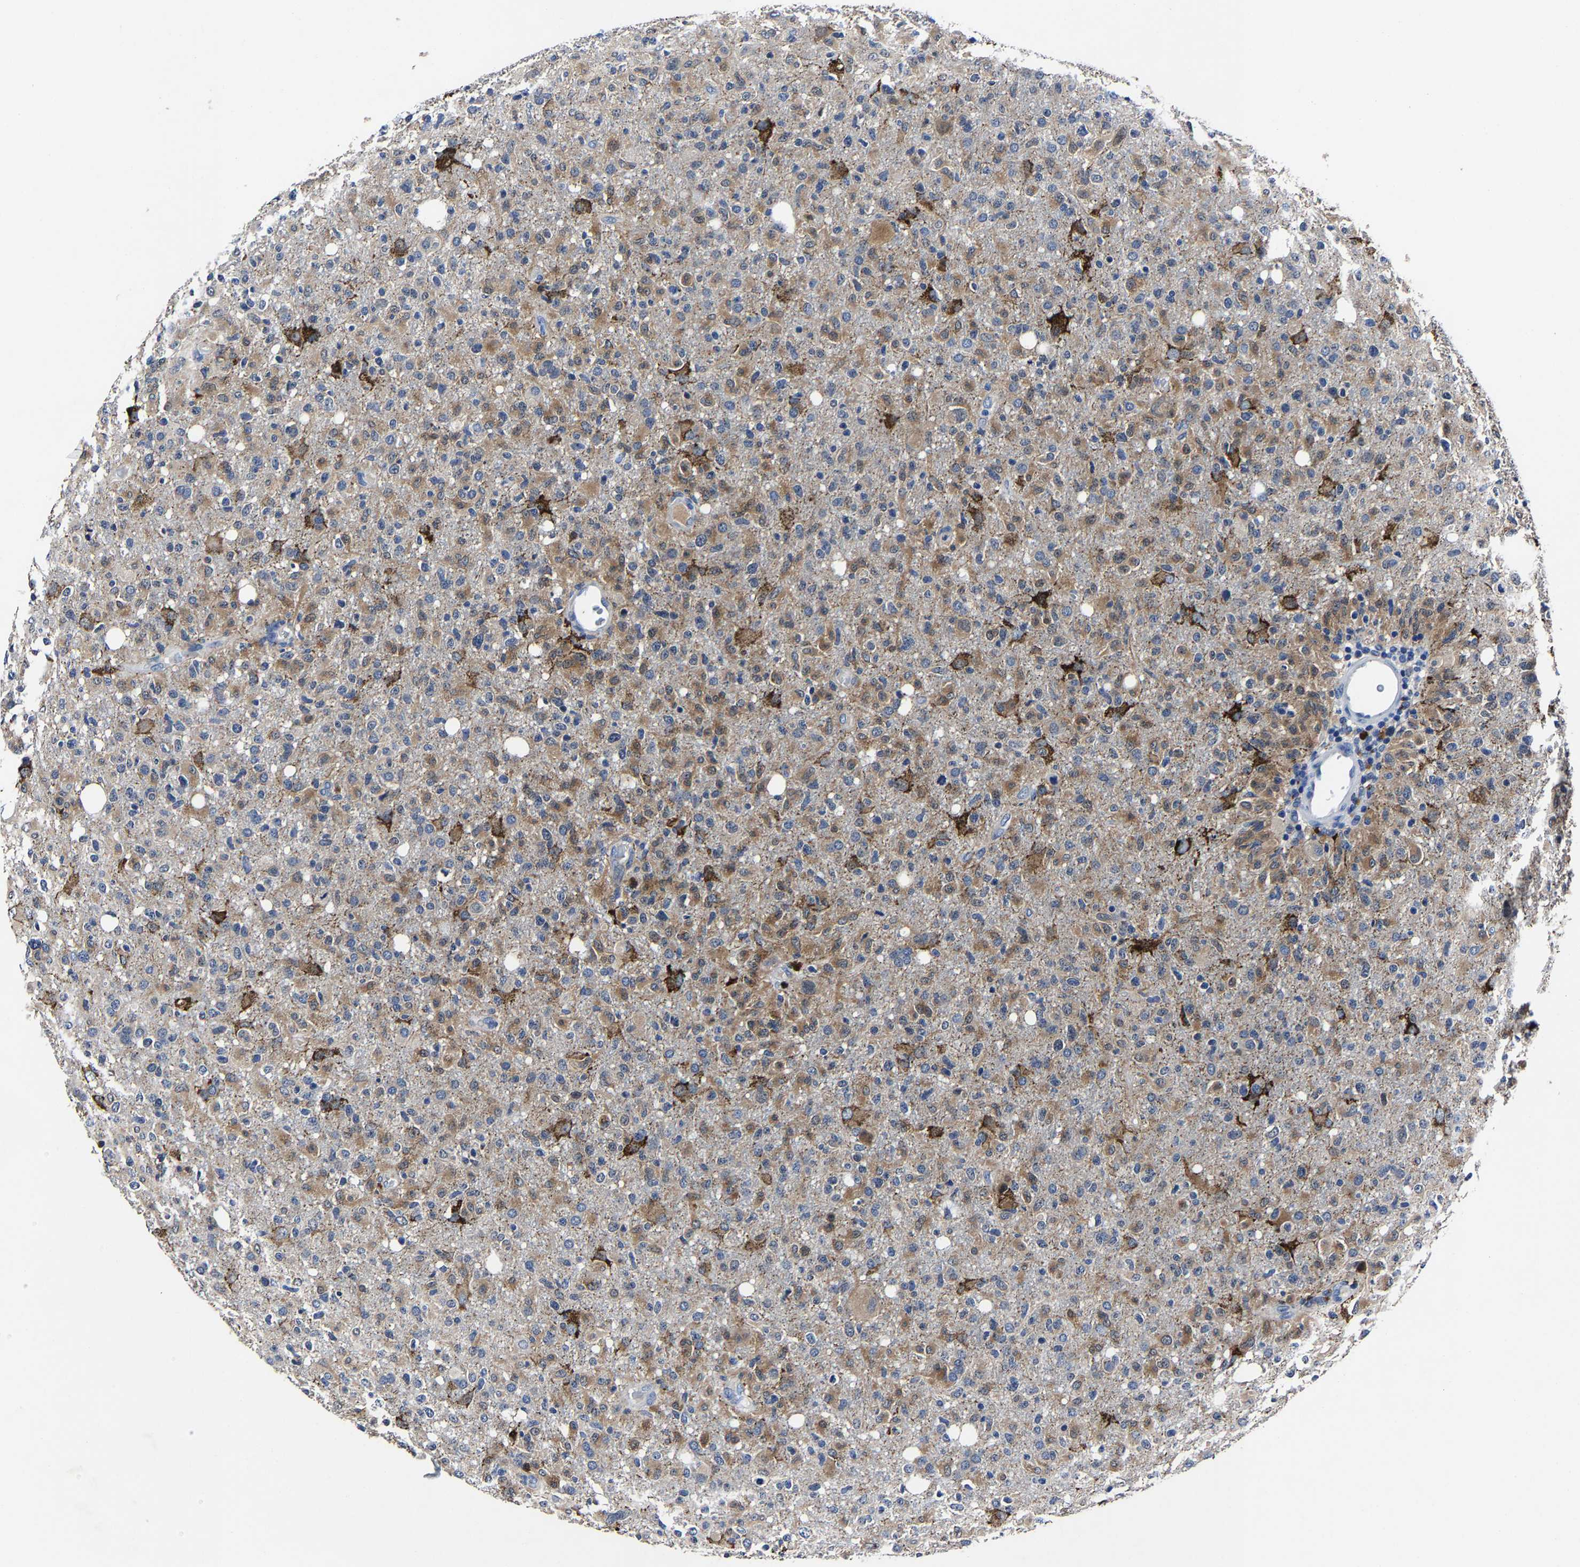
{"staining": {"intensity": "moderate", "quantity": ">75%", "location": "cytoplasmic/membranous"}, "tissue": "glioma", "cell_type": "Tumor cells", "image_type": "cancer", "snomed": [{"axis": "morphology", "description": "Glioma, malignant, High grade"}, {"axis": "topography", "description": "Brain"}], "caption": "This is an image of IHC staining of glioma, which shows moderate expression in the cytoplasmic/membranous of tumor cells.", "gene": "PSPH", "patient": {"sex": "female", "age": 57}}